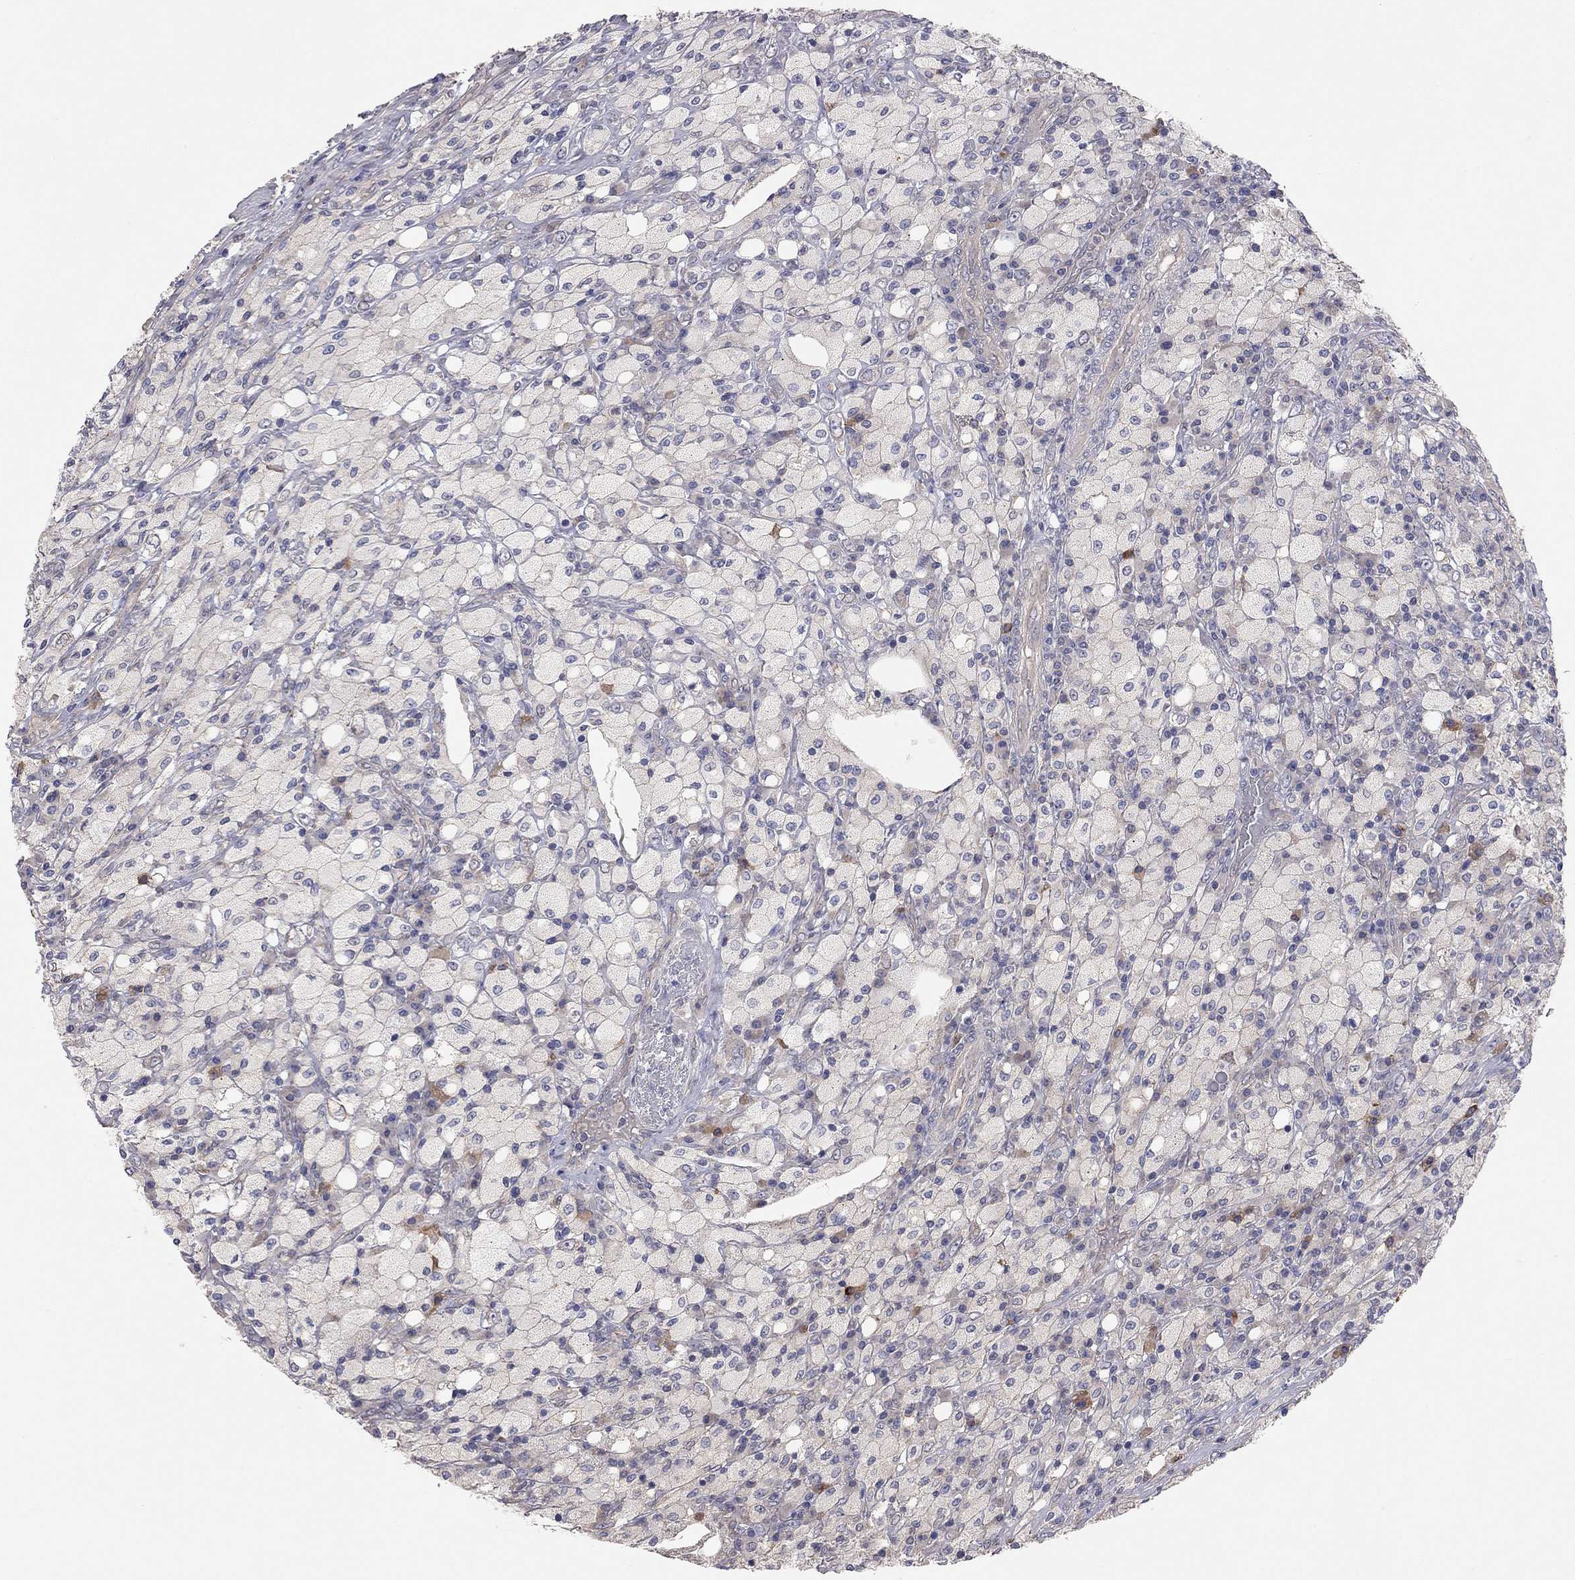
{"staining": {"intensity": "negative", "quantity": "none", "location": "none"}, "tissue": "testis cancer", "cell_type": "Tumor cells", "image_type": "cancer", "snomed": [{"axis": "morphology", "description": "Necrosis, NOS"}, {"axis": "morphology", "description": "Carcinoma, Embryonal, NOS"}, {"axis": "topography", "description": "Testis"}], "caption": "DAB immunohistochemical staining of testis cancer displays no significant positivity in tumor cells.", "gene": "KCNB1", "patient": {"sex": "male", "age": 19}}